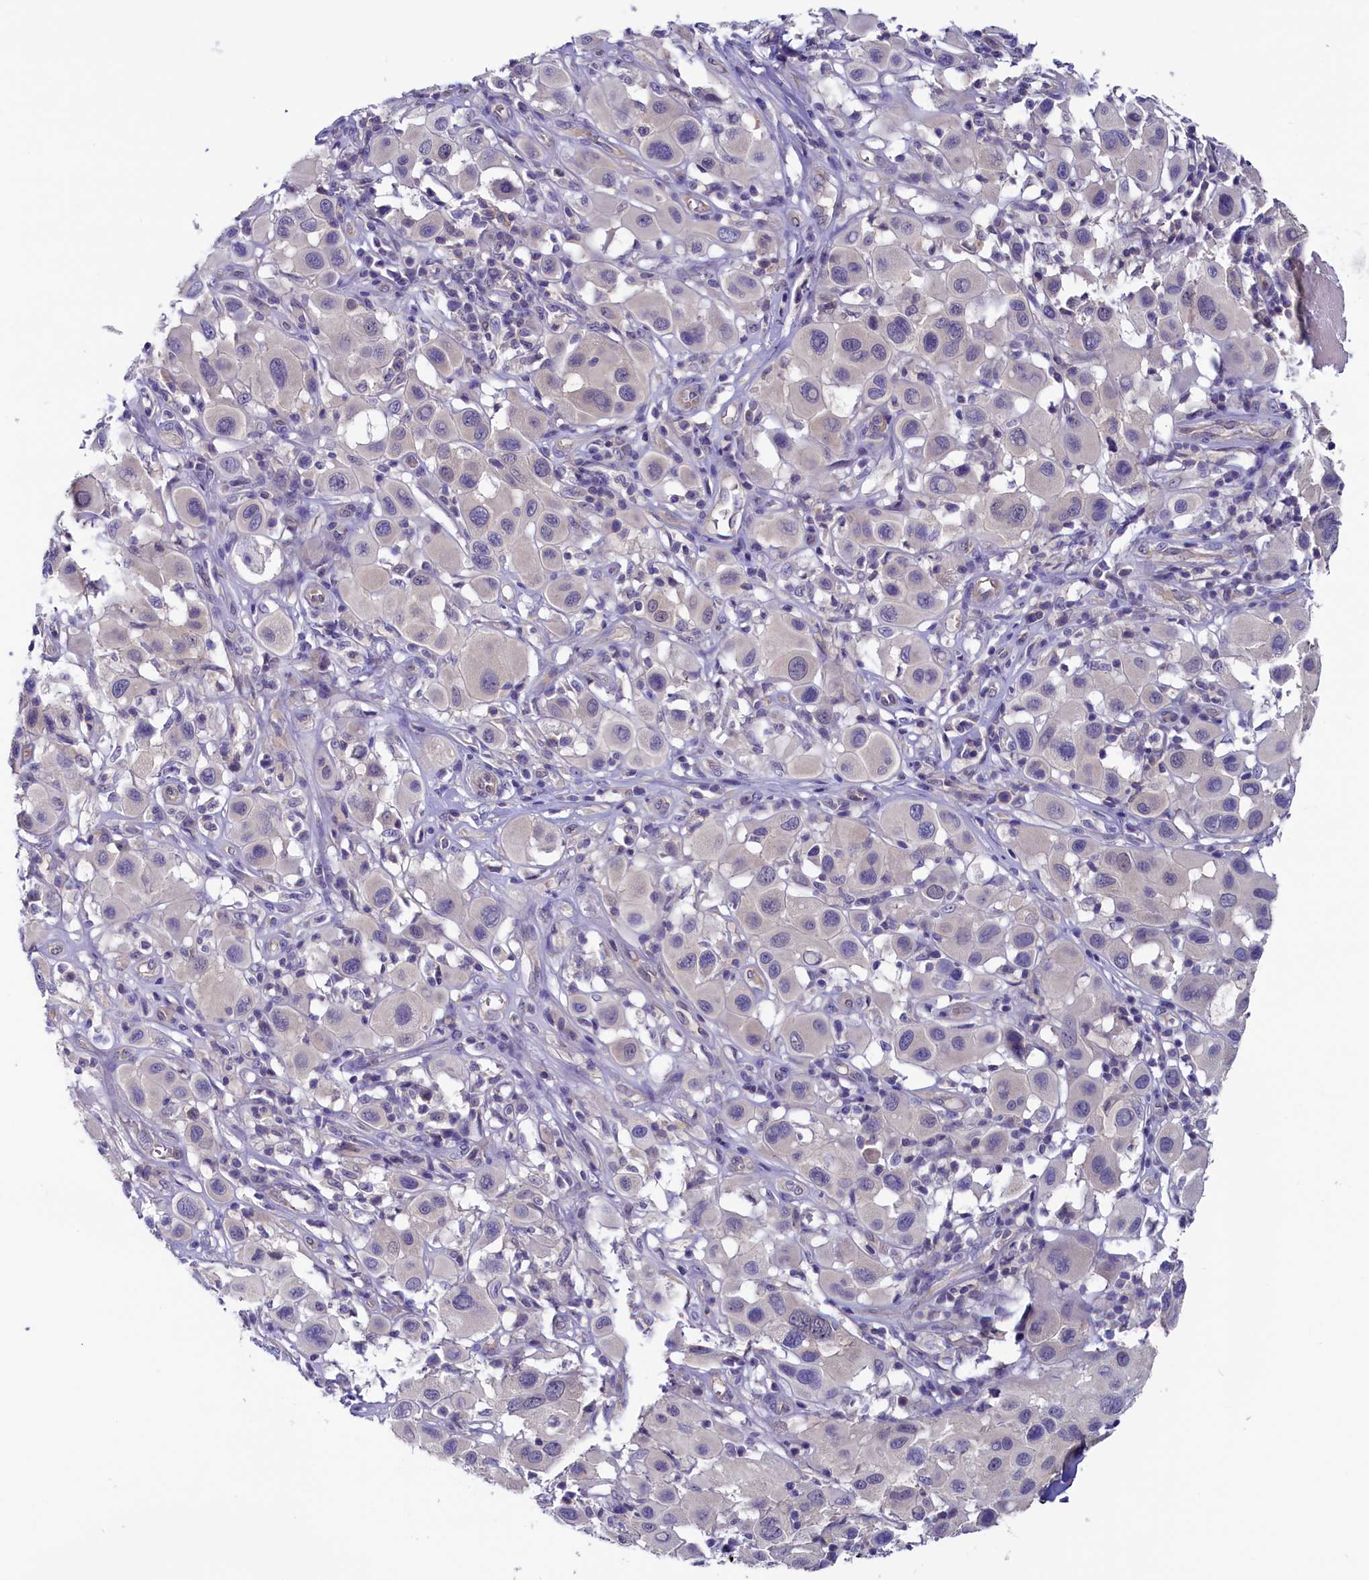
{"staining": {"intensity": "negative", "quantity": "none", "location": "none"}, "tissue": "melanoma", "cell_type": "Tumor cells", "image_type": "cancer", "snomed": [{"axis": "morphology", "description": "Malignant melanoma, Metastatic site"}, {"axis": "topography", "description": "Skin"}], "caption": "Human malignant melanoma (metastatic site) stained for a protein using IHC displays no staining in tumor cells.", "gene": "CIAPIN1", "patient": {"sex": "male", "age": 41}}